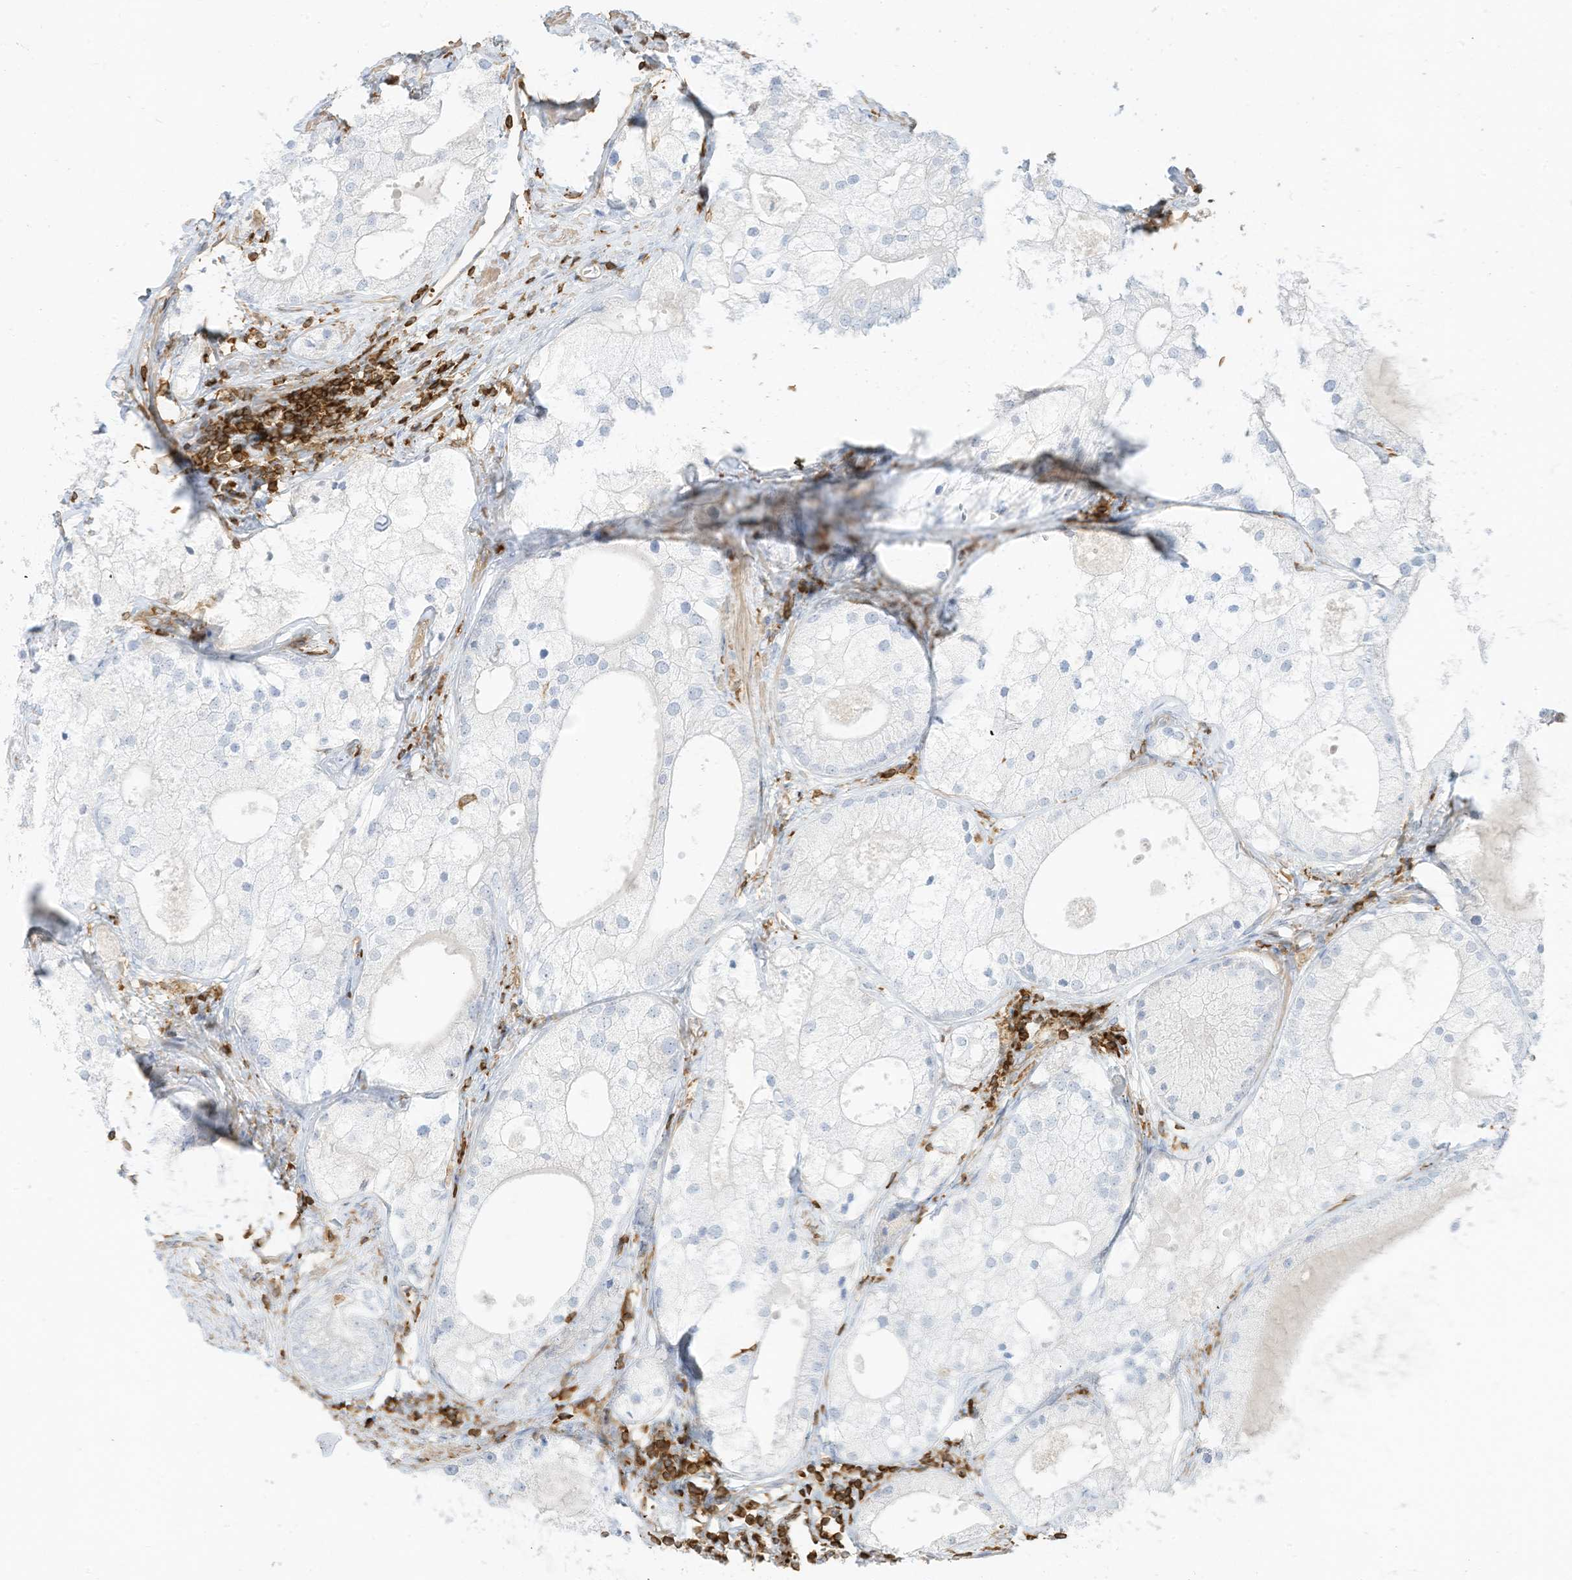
{"staining": {"intensity": "negative", "quantity": "none", "location": "none"}, "tissue": "prostate cancer", "cell_type": "Tumor cells", "image_type": "cancer", "snomed": [{"axis": "morphology", "description": "Adenocarcinoma, Low grade"}, {"axis": "topography", "description": "Prostate"}], "caption": "An immunohistochemistry histopathology image of low-grade adenocarcinoma (prostate) is shown. There is no staining in tumor cells of low-grade adenocarcinoma (prostate).", "gene": "ARHGAP25", "patient": {"sex": "male", "age": 69}}